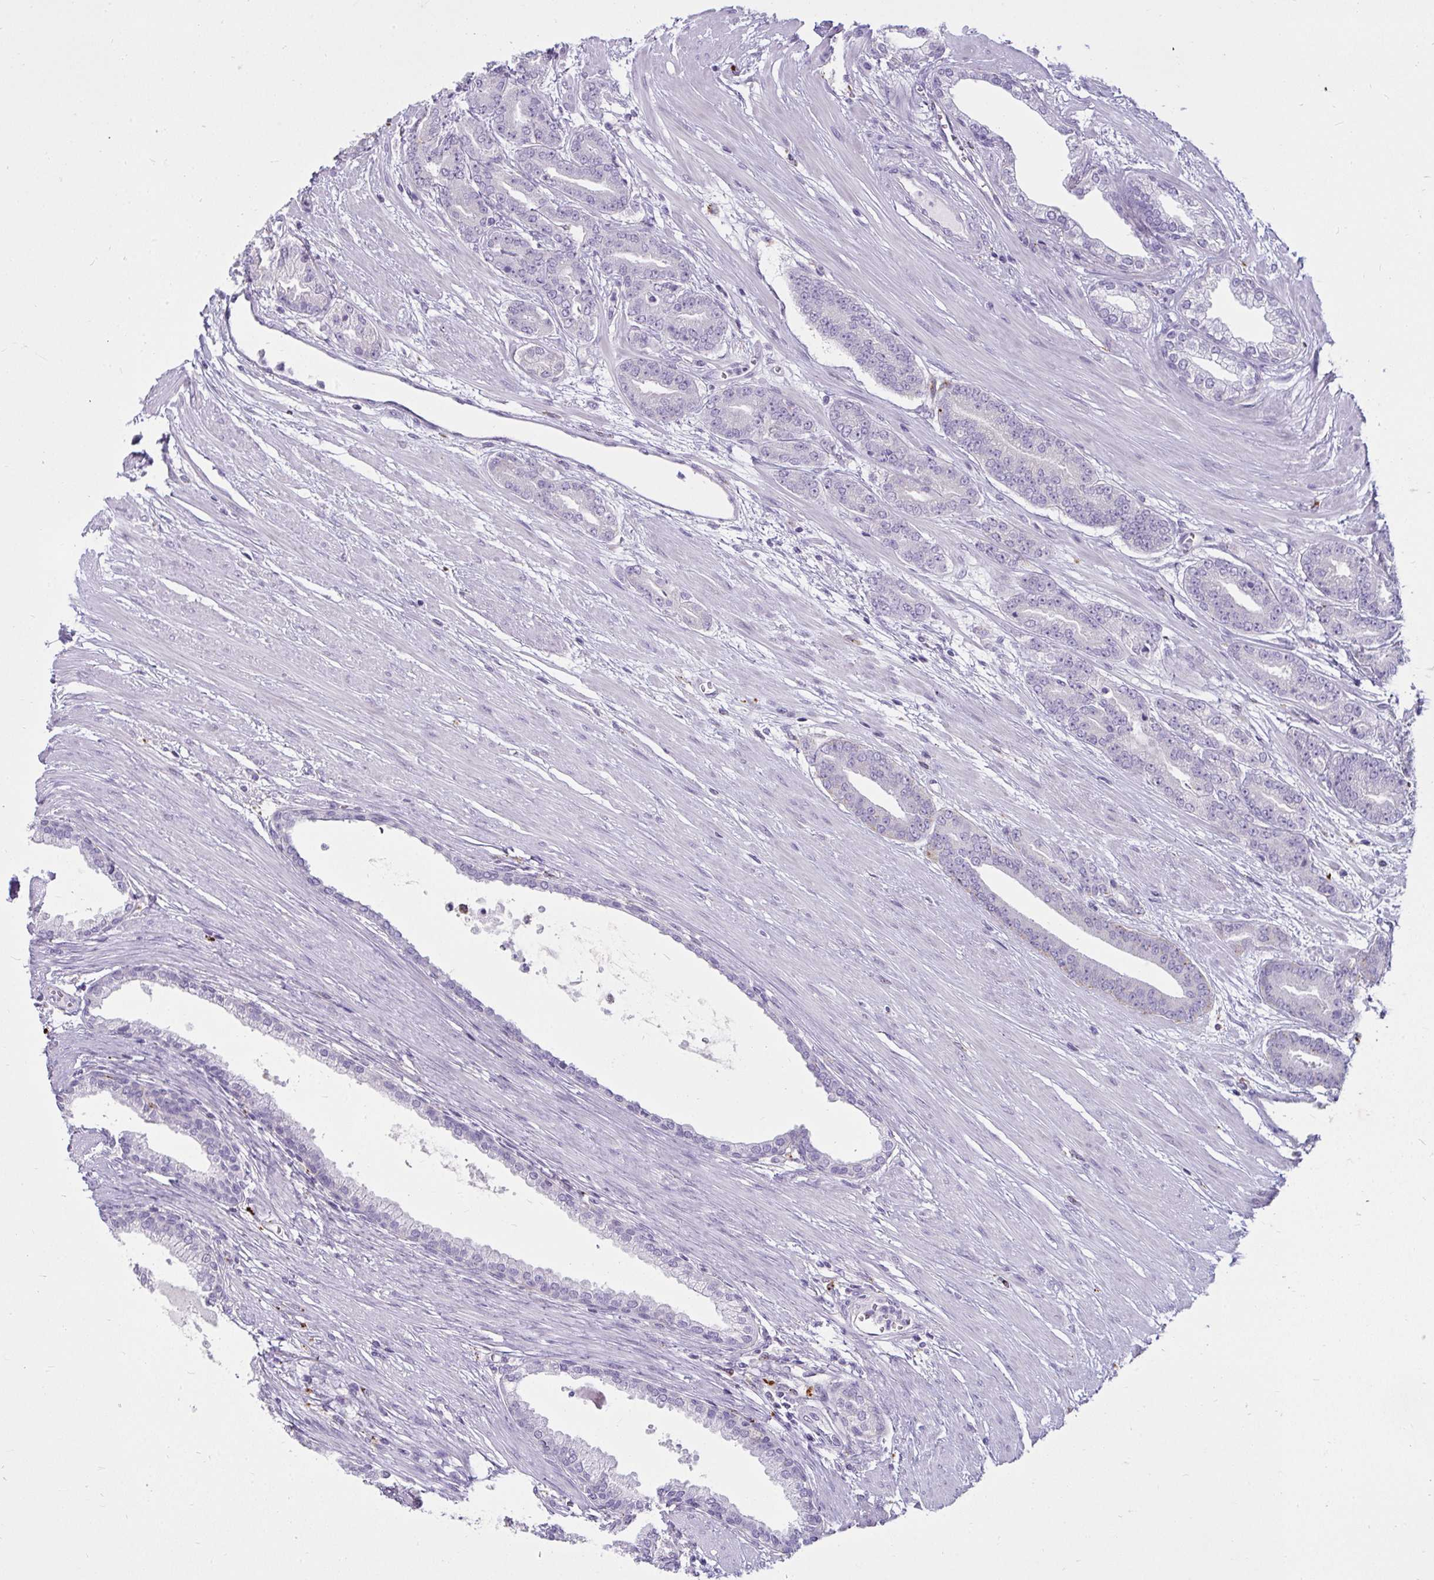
{"staining": {"intensity": "negative", "quantity": "none", "location": "none"}, "tissue": "prostate cancer", "cell_type": "Tumor cells", "image_type": "cancer", "snomed": [{"axis": "morphology", "description": "Adenocarcinoma, High grade"}, {"axis": "topography", "description": "Prostate"}], "caption": "Human prostate cancer (high-grade adenocarcinoma) stained for a protein using immunohistochemistry (IHC) shows no expression in tumor cells.", "gene": "CTSZ", "patient": {"sex": "male", "age": 60}}